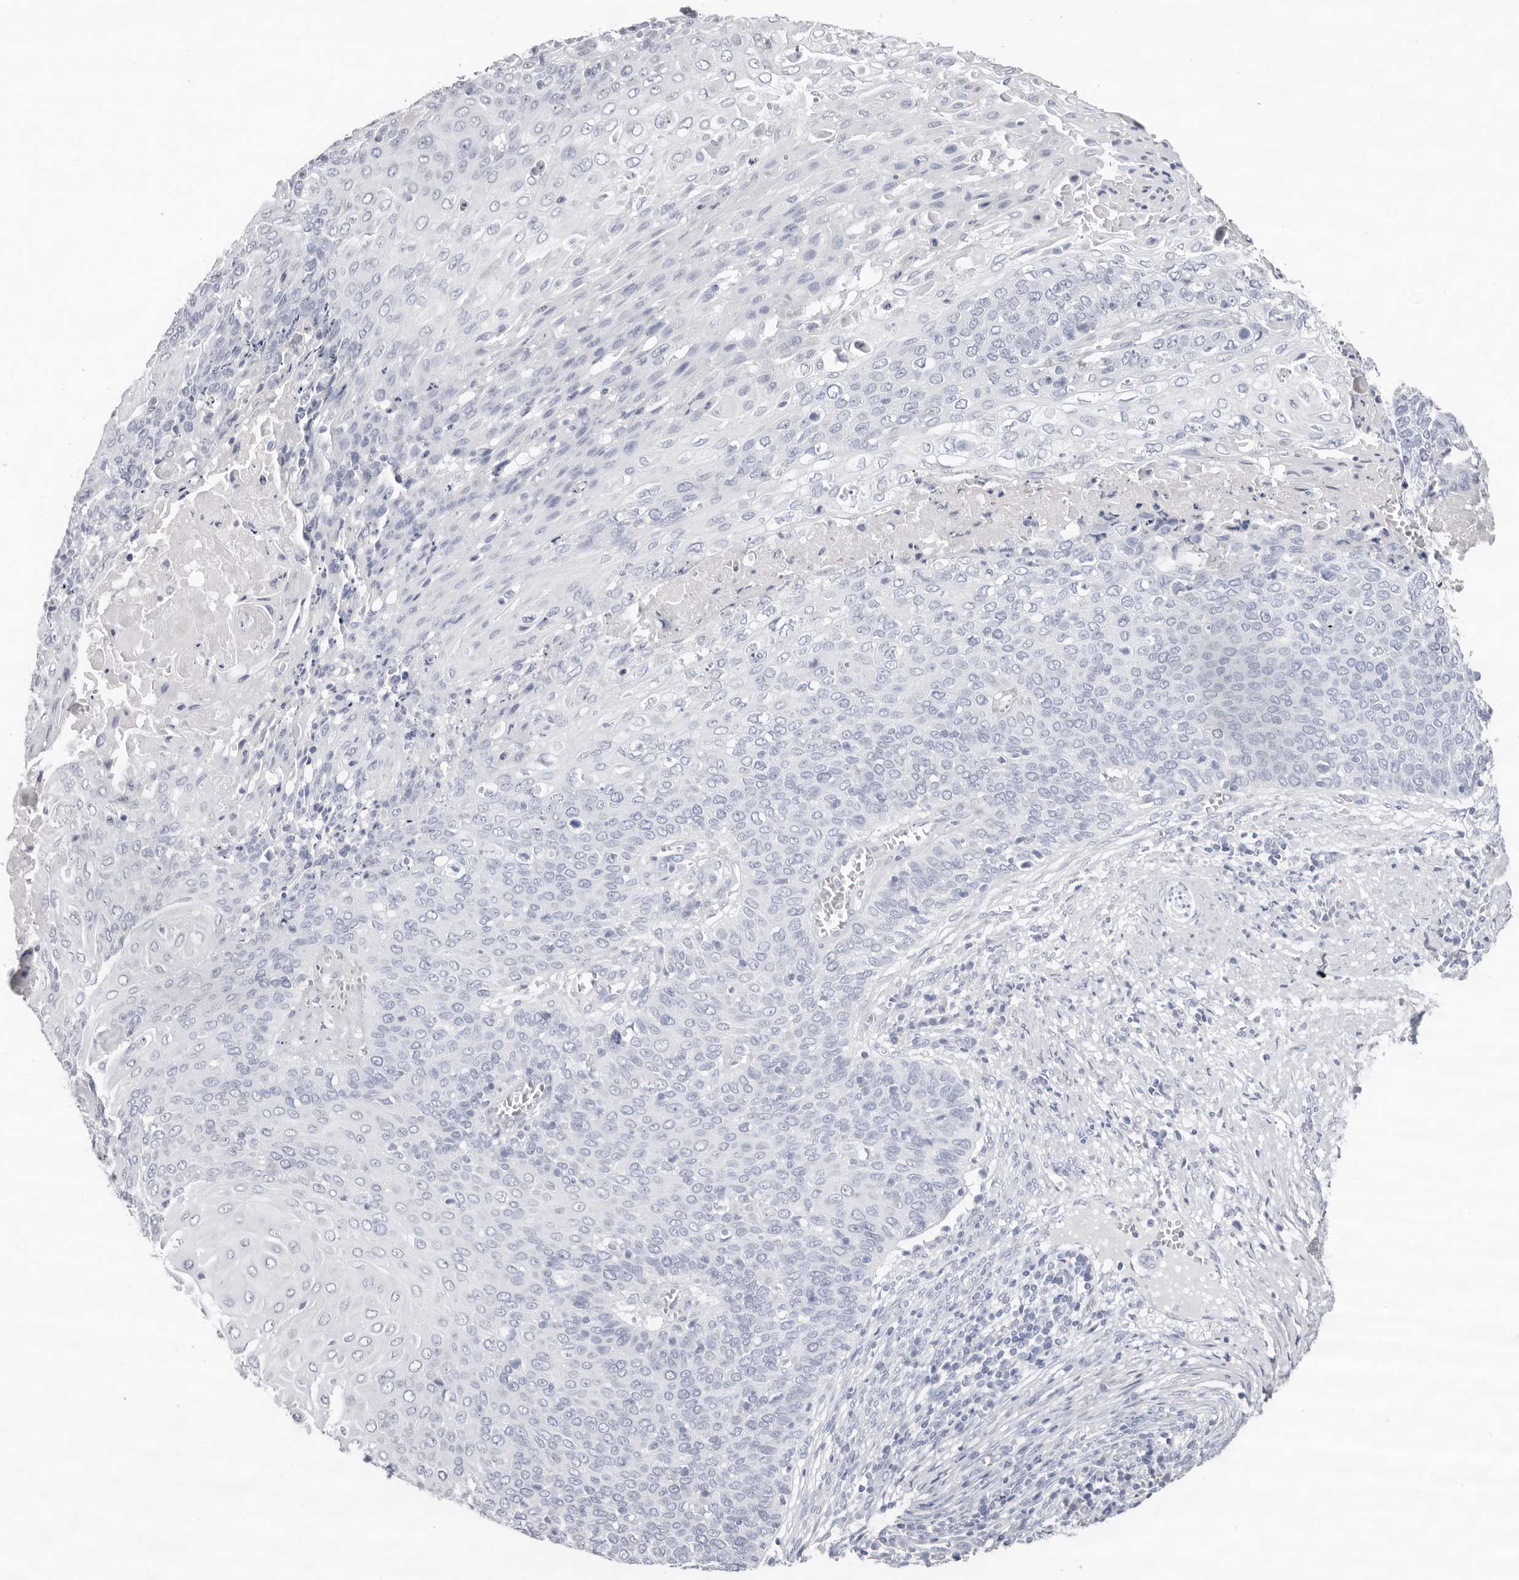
{"staining": {"intensity": "negative", "quantity": "none", "location": "none"}, "tissue": "cervical cancer", "cell_type": "Tumor cells", "image_type": "cancer", "snomed": [{"axis": "morphology", "description": "Squamous cell carcinoma, NOS"}, {"axis": "topography", "description": "Cervix"}], "caption": "The photomicrograph shows no staining of tumor cells in squamous cell carcinoma (cervical).", "gene": "LPO", "patient": {"sex": "female", "age": 39}}